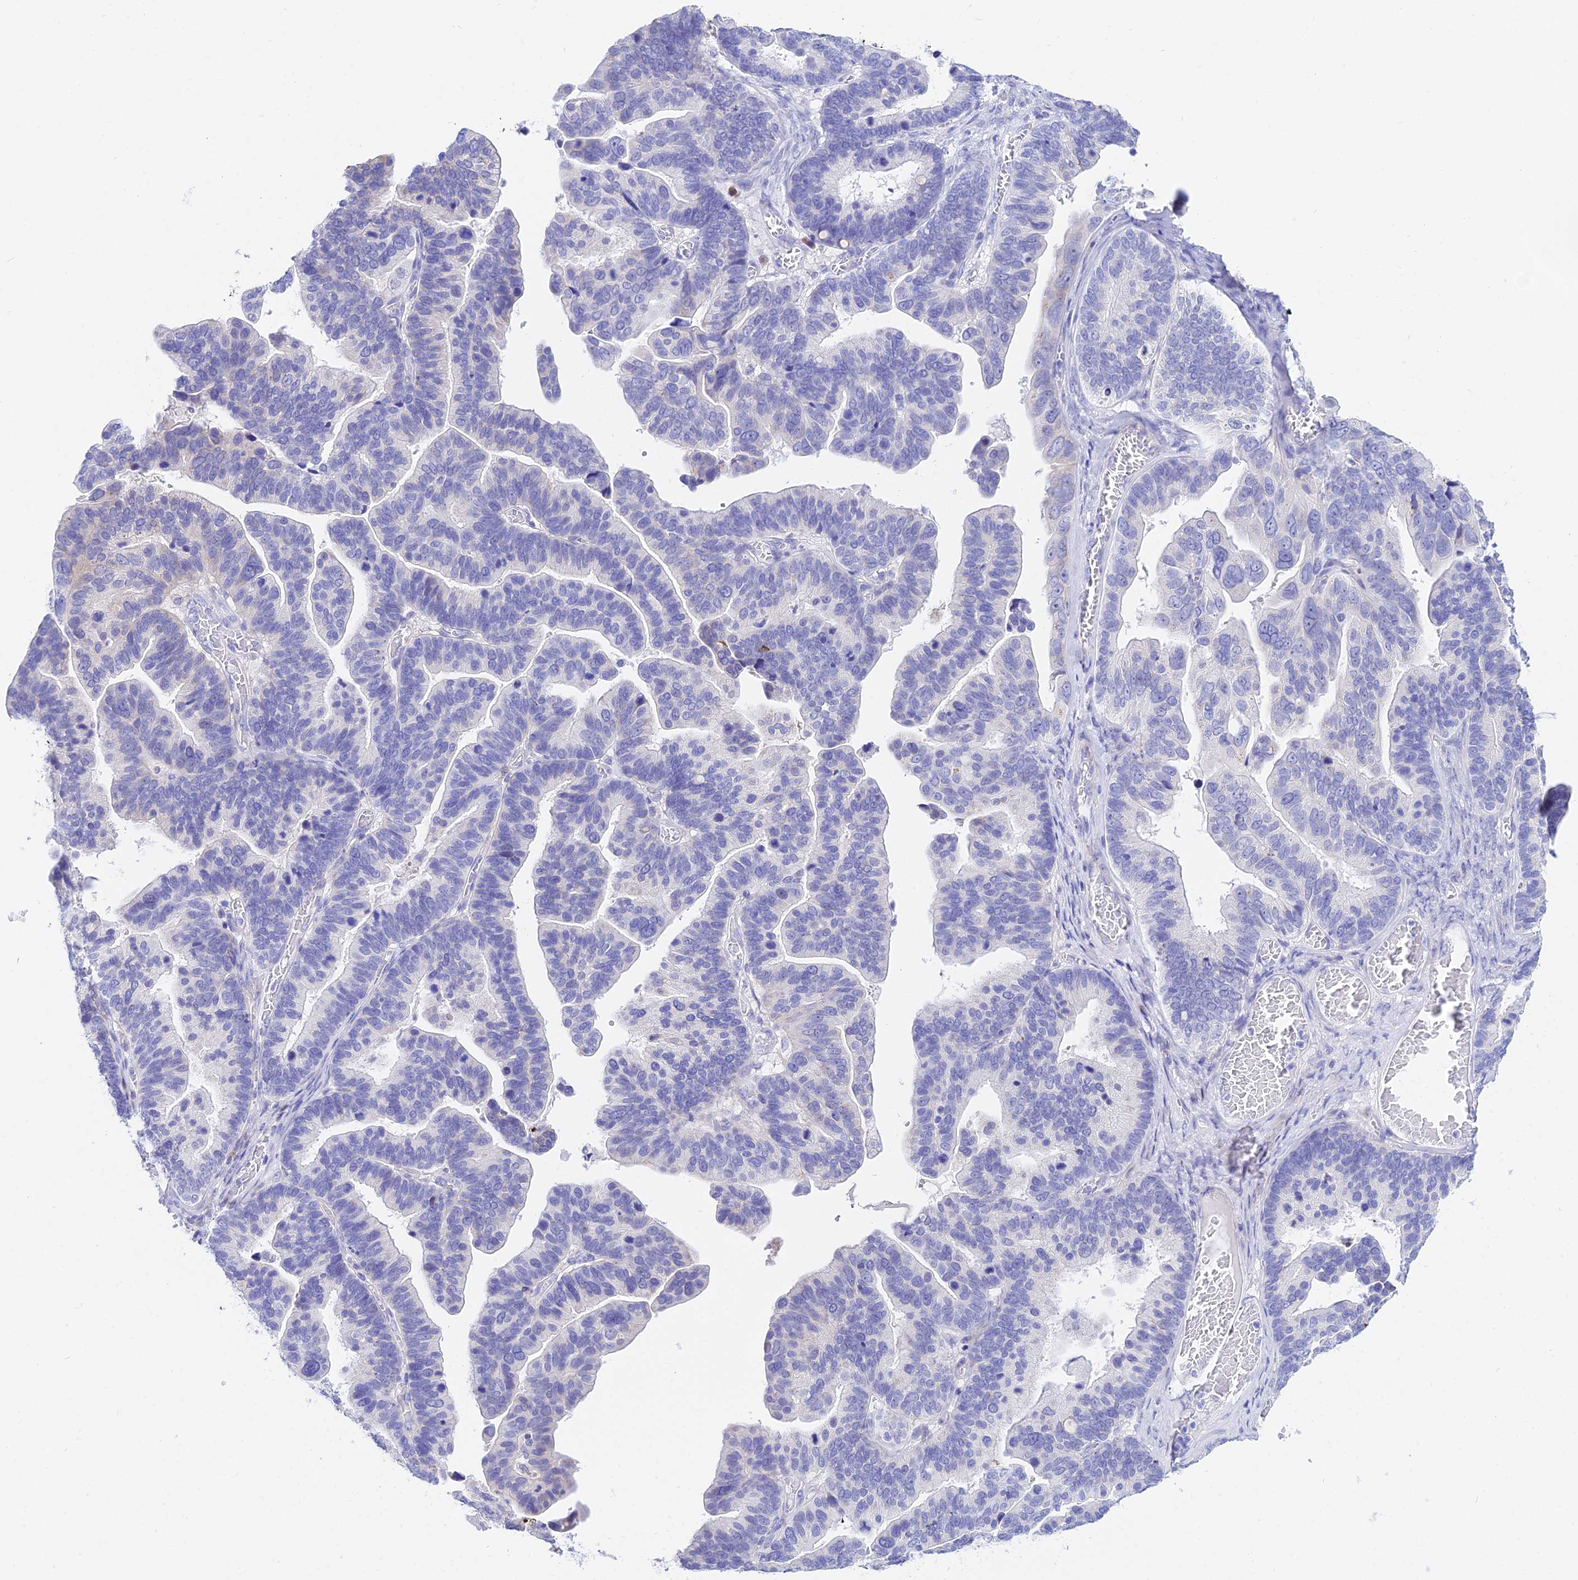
{"staining": {"intensity": "negative", "quantity": "none", "location": "none"}, "tissue": "ovarian cancer", "cell_type": "Tumor cells", "image_type": "cancer", "snomed": [{"axis": "morphology", "description": "Cystadenocarcinoma, serous, NOS"}, {"axis": "topography", "description": "Ovary"}], "caption": "Tumor cells are negative for protein expression in human serous cystadenocarcinoma (ovarian).", "gene": "CEP41", "patient": {"sex": "female", "age": 56}}